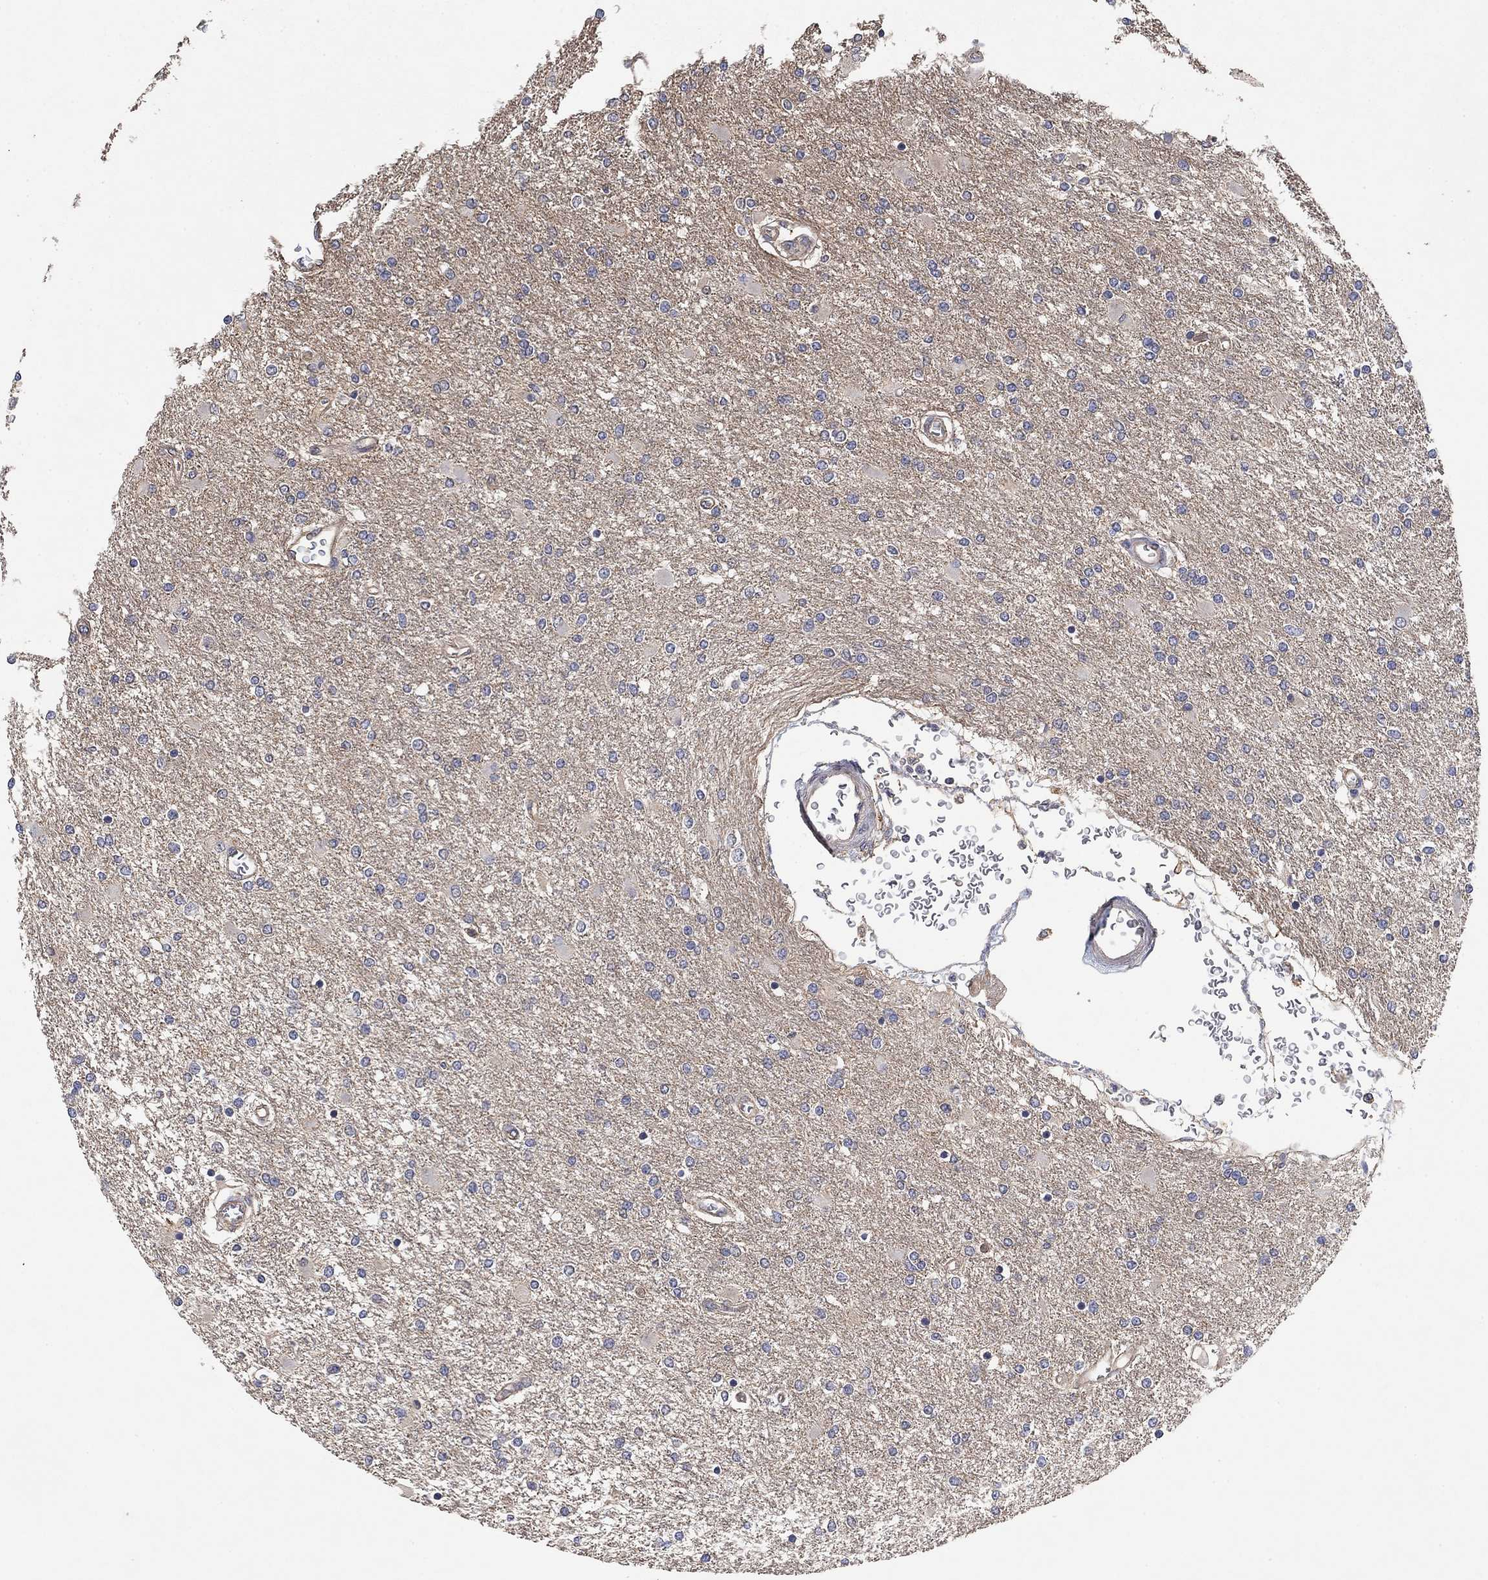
{"staining": {"intensity": "negative", "quantity": "none", "location": "none"}, "tissue": "glioma", "cell_type": "Tumor cells", "image_type": "cancer", "snomed": [{"axis": "morphology", "description": "Glioma, malignant, High grade"}, {"axis": "topography", "description": "Cerebral cortex"}], "caption": "Immunohistochemistry photomicrograph of human glioma stained for a protein (brown), which shows no positivity in tumor cells.", "gene": "MCUR1", "patient": {"sex": "male", "age": 79}}